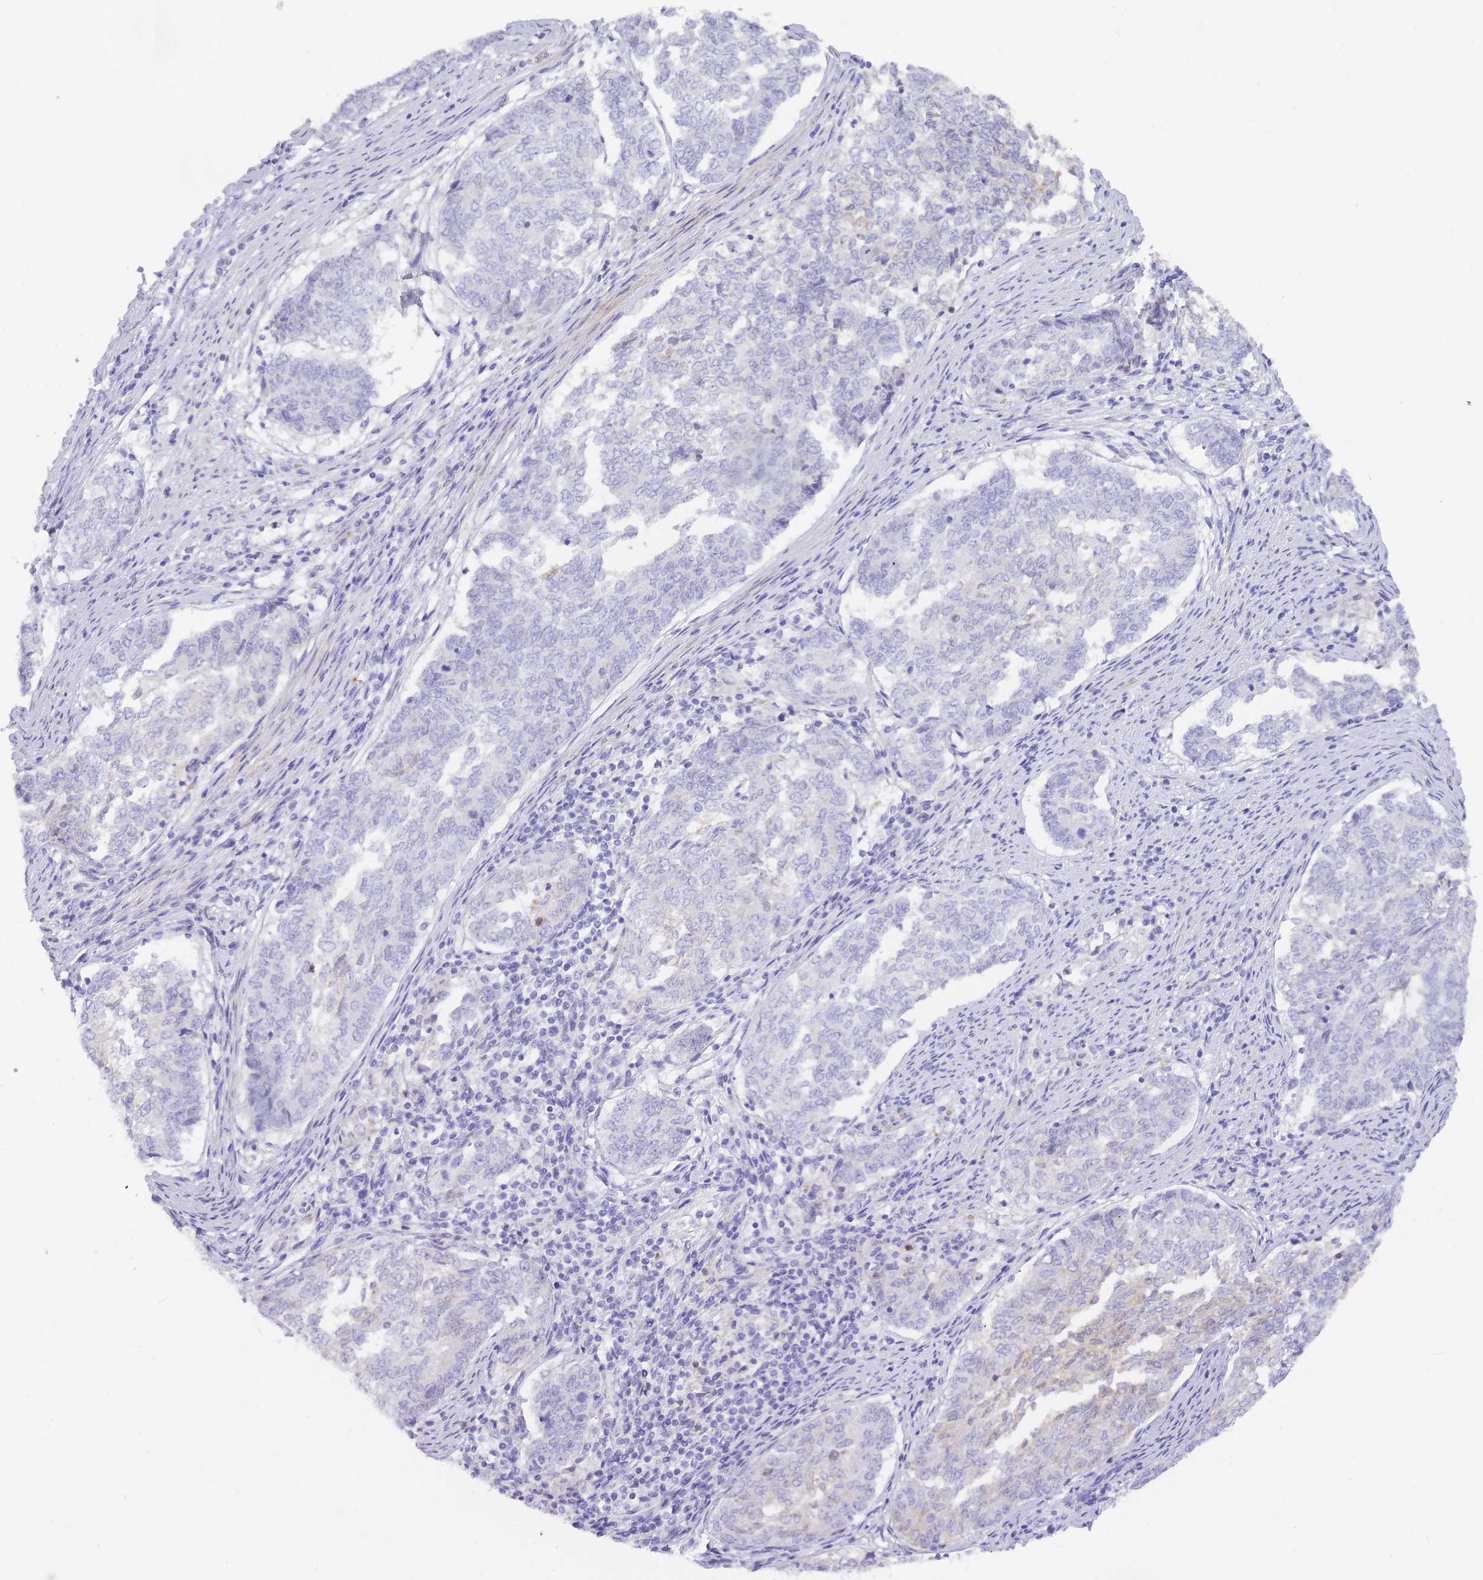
{"staining": {"intensity": "negative", "quantity": "none", "location": "none"}, "tissue": "endometrial cancer", "cell_type": "Tumor cells", "image_type": "cancer", "snomed": [{"axis": "morphology", "description": "Adenocarcinoma, NOS"}, {"axis": "topography", "description": "Endometrium"}], "caption": "This micrograph is of endometrial adenocarcinoma stained with immunohistochemistry to label a protein in brown with the nuclei are counter-stained blue. There is no staining in tumor cells.", "gene": "NKX1-2", "patient": {"sex": "female", "age": 80}}